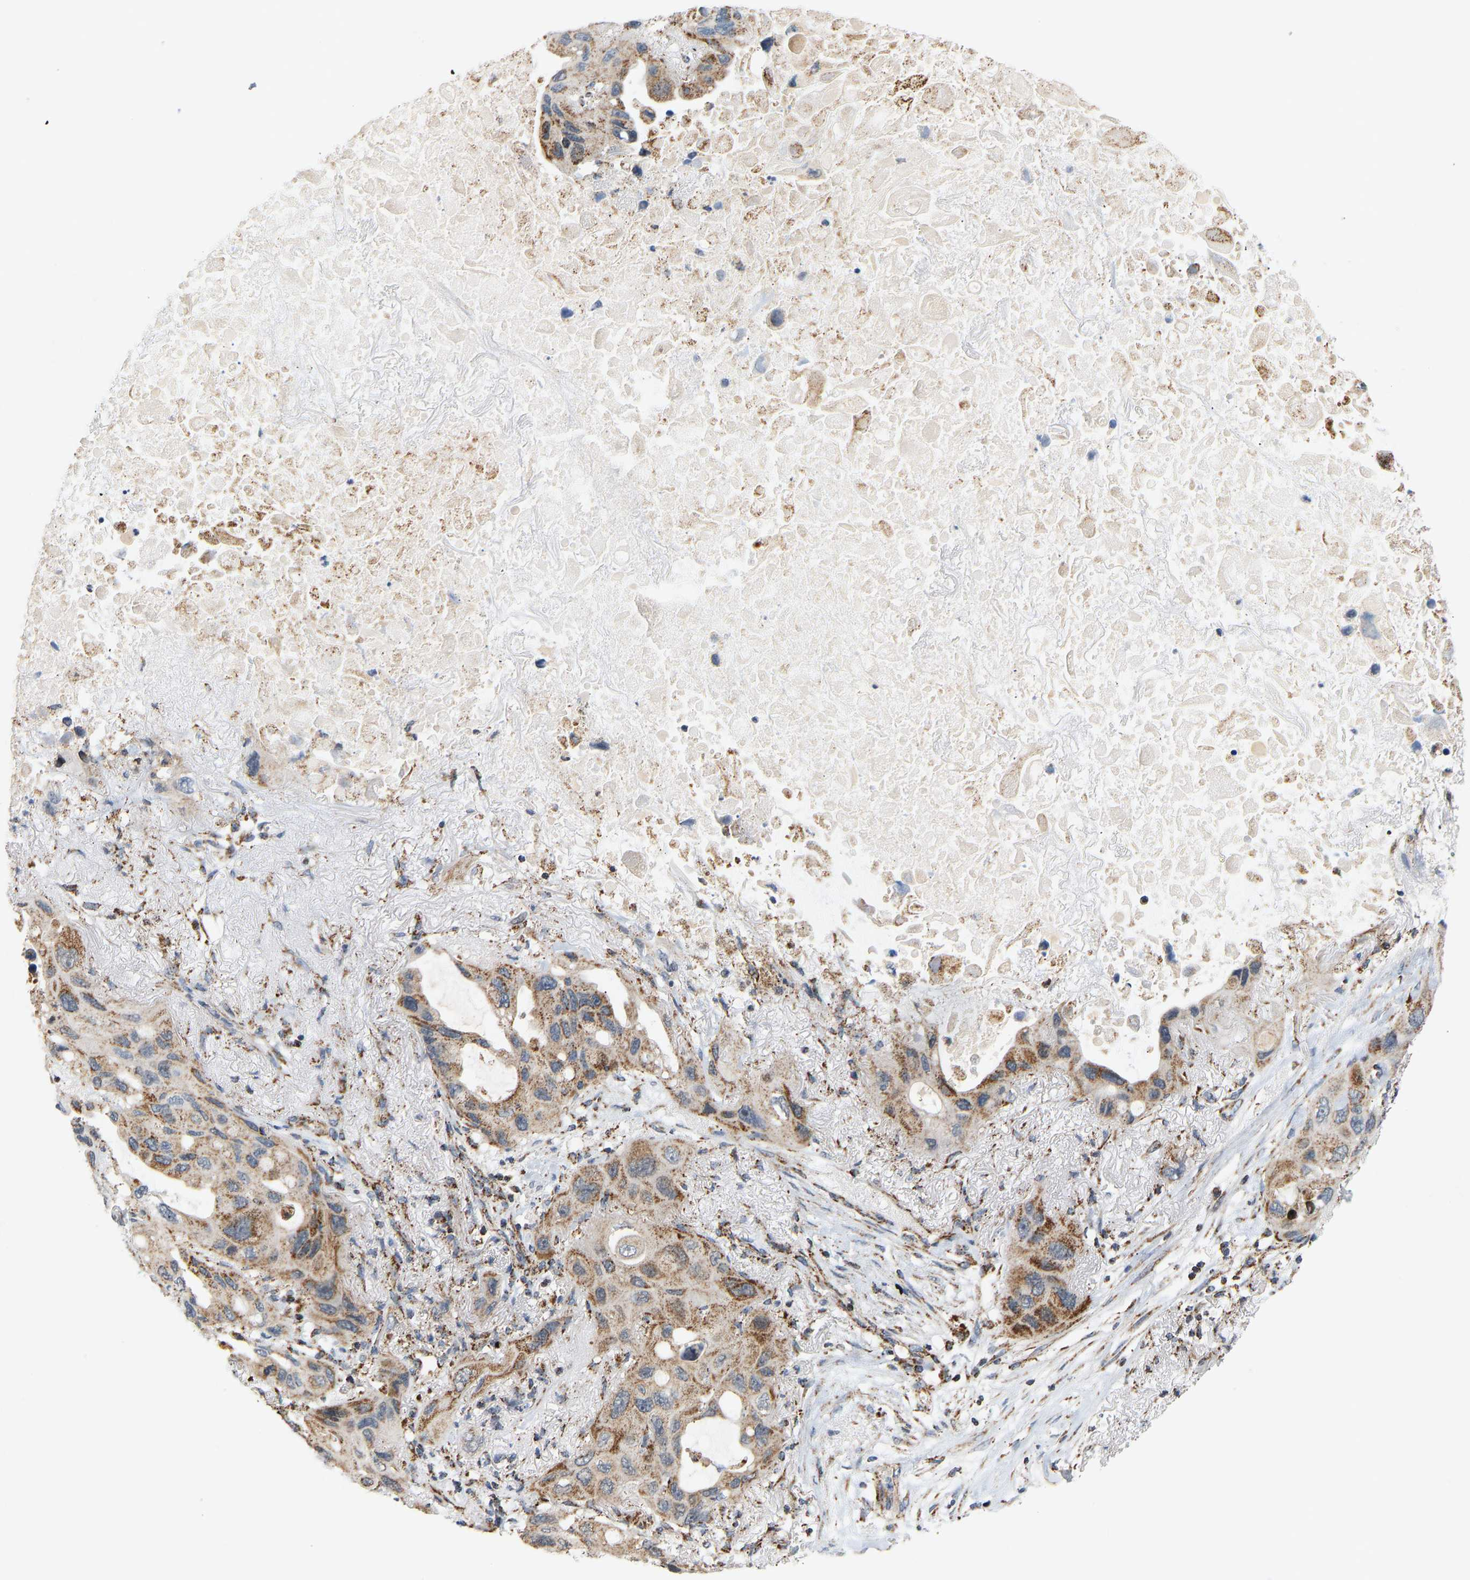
{"staining": {"intensity": "moderate", "quantity": ">75%", "location": "cytoplasmic/membranous"}, "tissue": "lung cancer", "cell_type": "Tumor cells", "image_type": "cancer", "snomed": [{"axis": "morphology", "description": "Squamous cell carcinoma, NOS"}, {"axis": "topography", "description": "Lung"}], "caption": "Immunohistochemical staining of lung squamous cell carcinoma demonstrates medium levels of moderate cytoplasmic/membranous protein positivity in approximately >75% of tumor cells. Nuclei are stained in blue.", "gene": "GPSM2", "patient": {"sex": "female", "age": 73}}